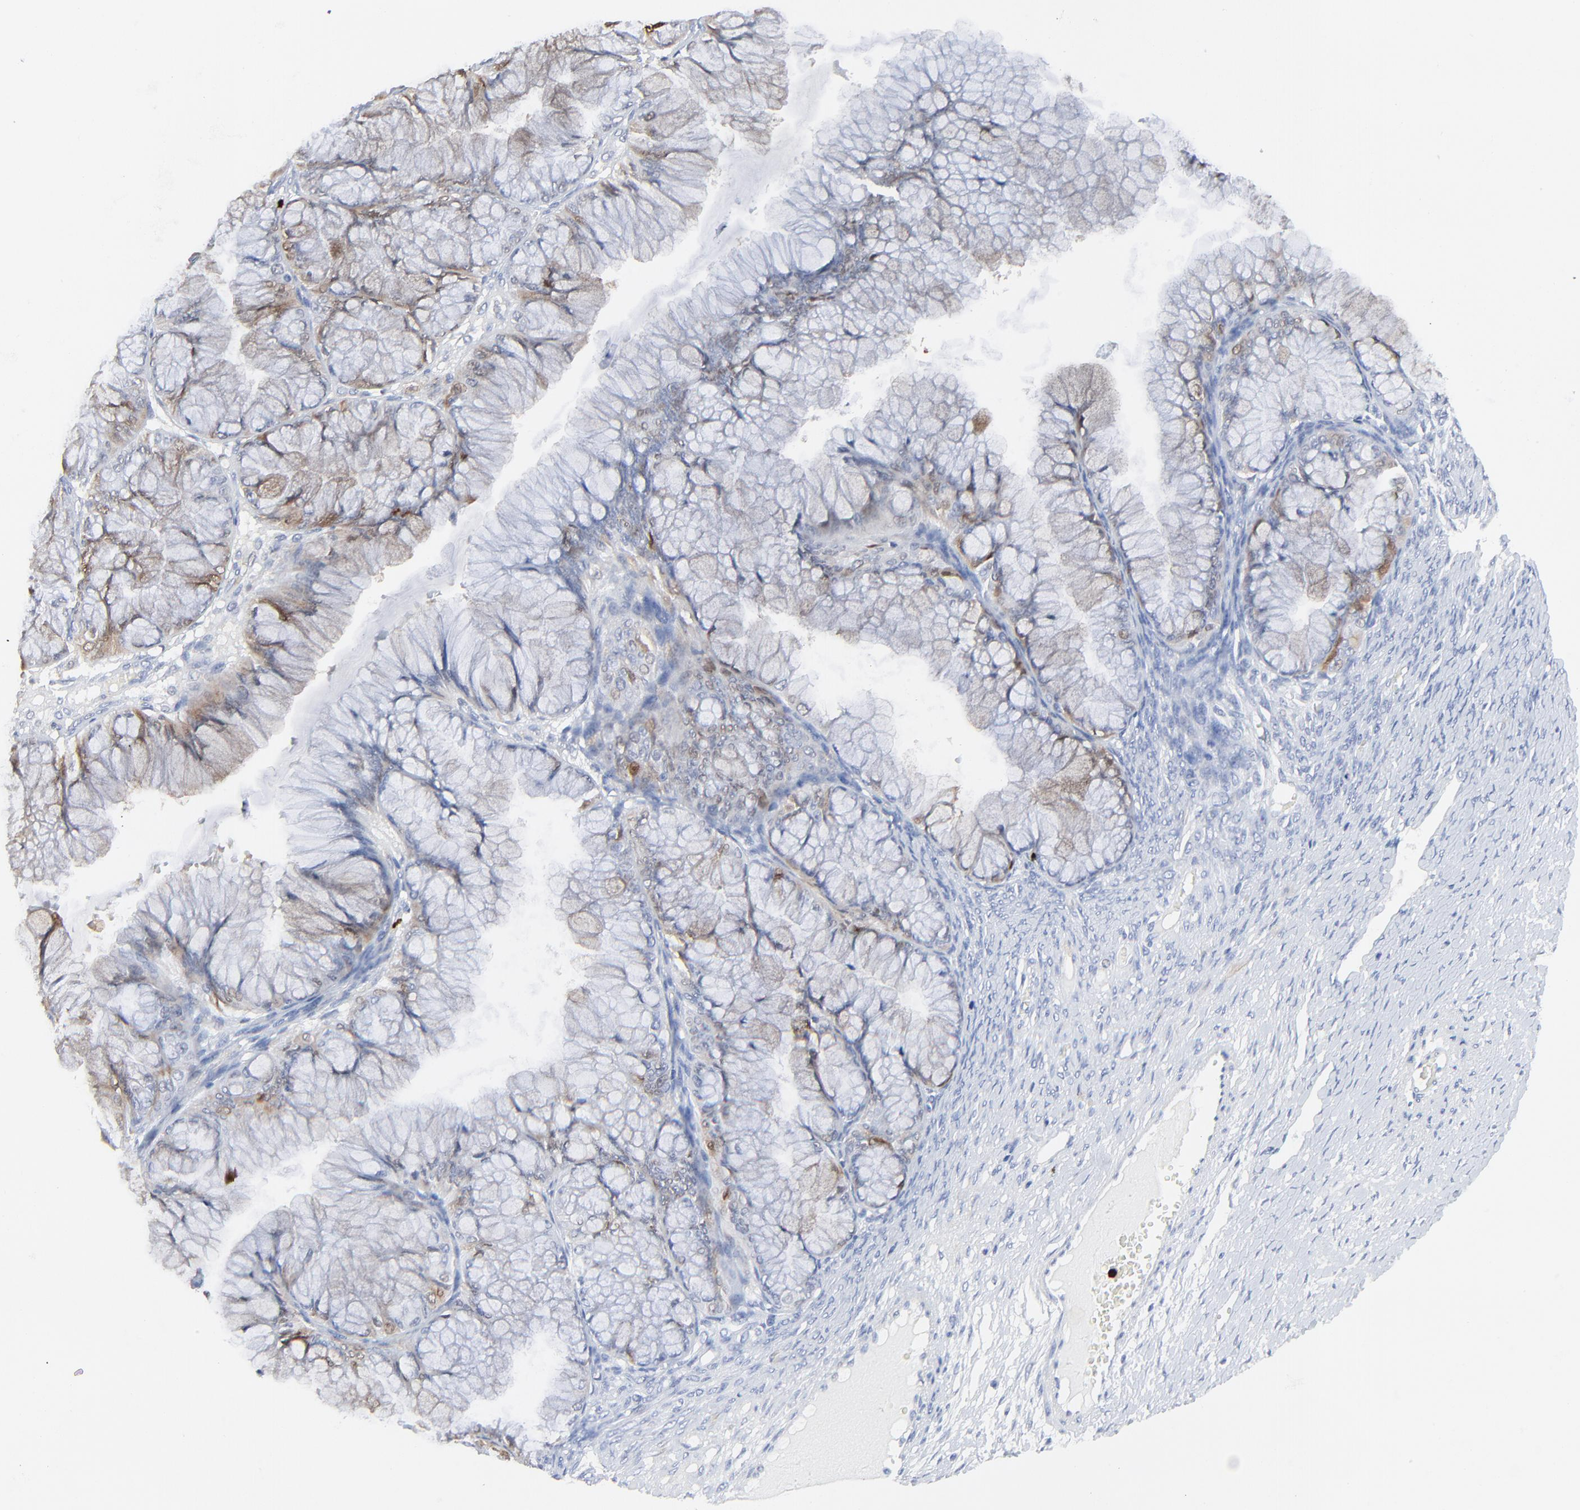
{"staining": {"intensity": "weak", "quantity": "<25%", "location": "cytoplasmic/membranous"}, "tissue": "ovarian cancer", "cell_type": "Tumor cells", "image_type": "cancer", "snomed": [{"axis": "morphology", "description": "Cystadenocarcinoma, mucinous, NOS"}, {"axis": "topography", "description": "Ovary"}], "caption": "An immunohistochemistry (IHC) histopathology image of ovarian cancer (mucinous cystadenocarcinoma) is shown. There is no staining in tumor cells of ovarian cancer (mucinous cystadenocarcinoma).", "gene": "LCN2", "patient": {"sex": "female", "age": 63}}